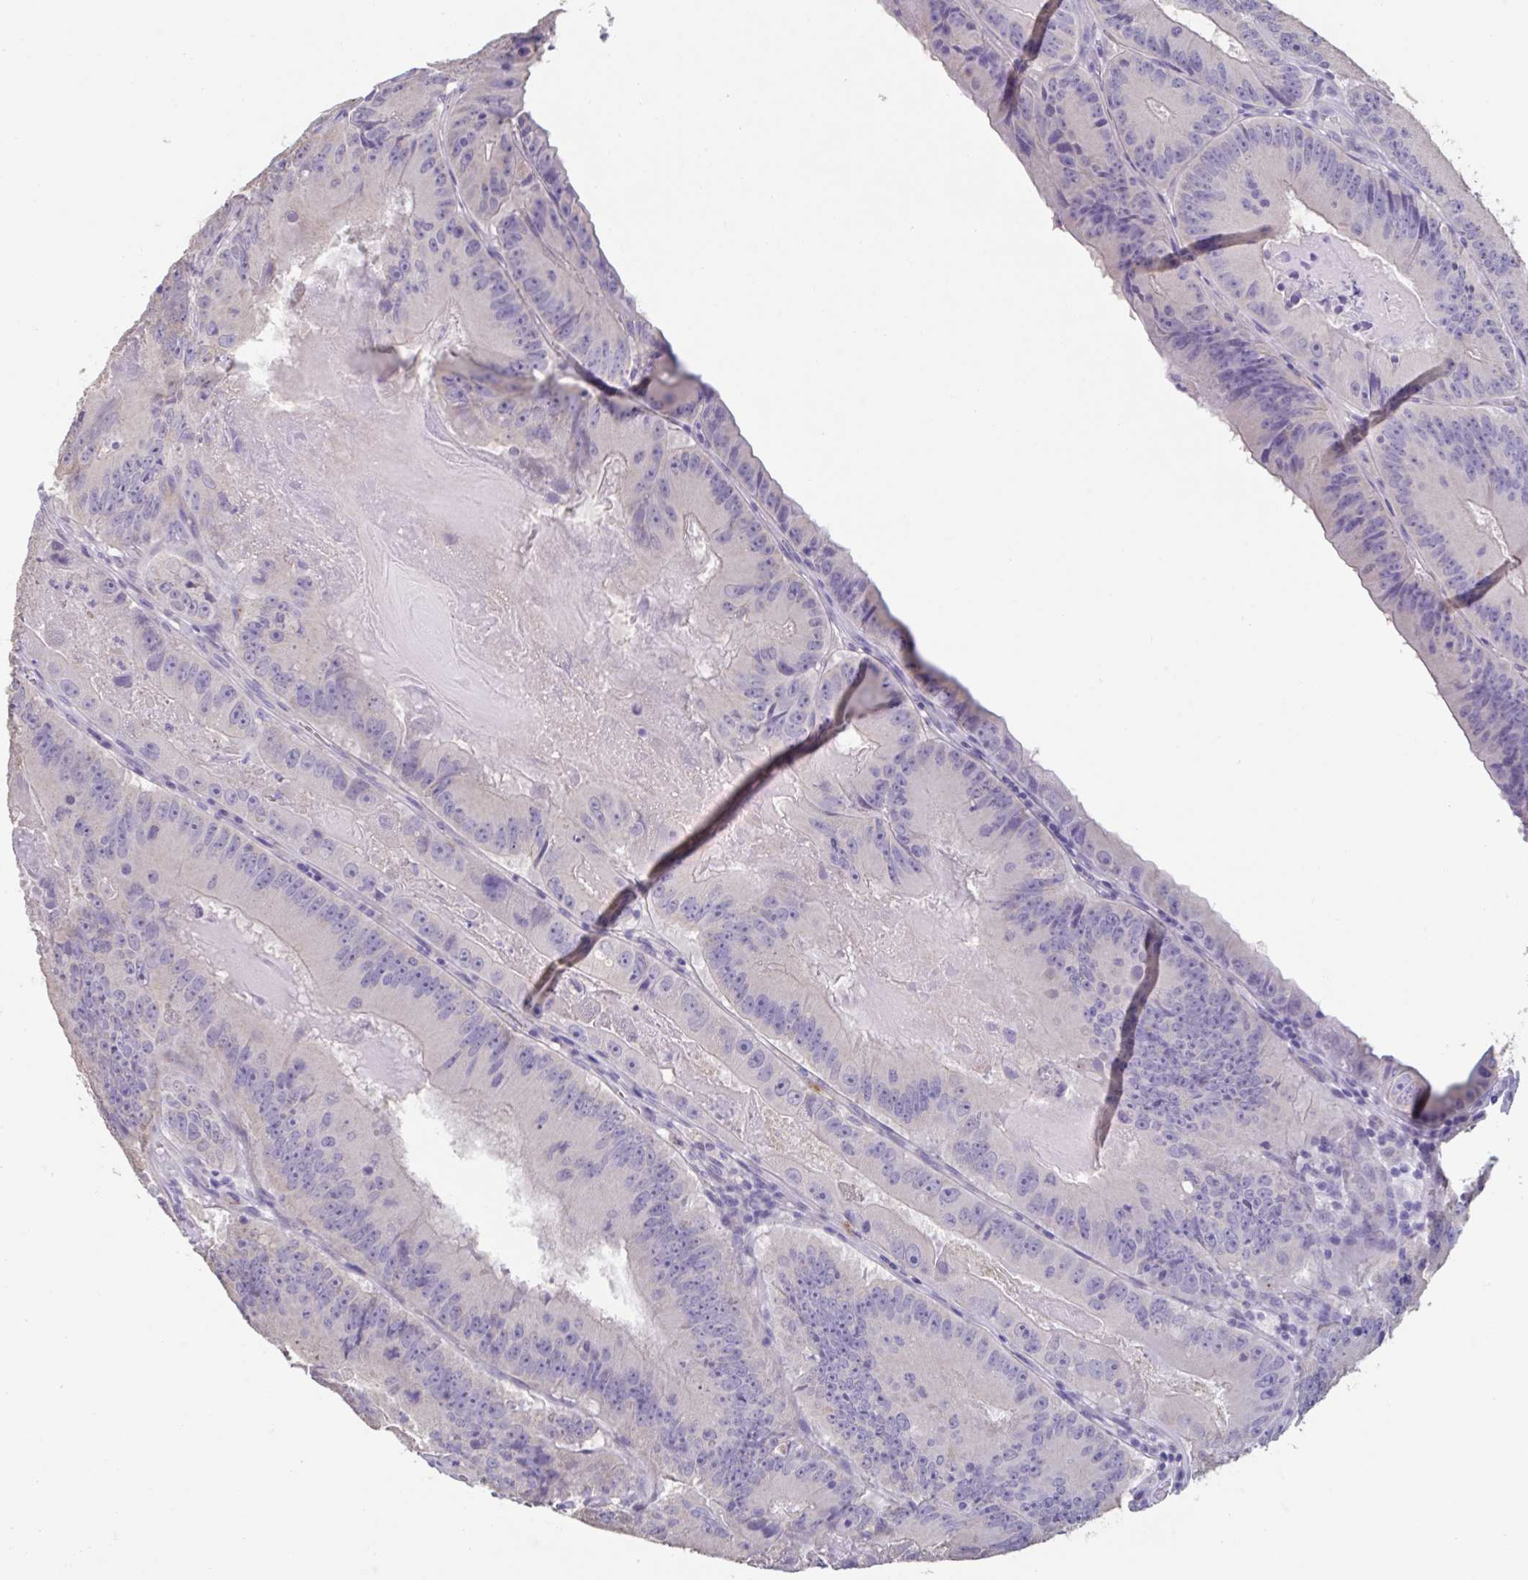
{"staining": {"intensity": "negative", "quantity": "none", "location": "none"}, "tissue": "colorectal cancer", "cell_type": "Tumor cells", "image_type": "cancer", "snomed": [{"axis": "morphology", "description": "Adenocarcinoma, NOS"}, {"axis": "topography", "description": "Colon"}], "caption": "Image shows no significant protein positivity in tumor cells of adenocarcinoma (colorectal). The staining was performed using DAB (3,3'-diaminobenzidine) to visualize the protein expression in brown, while the nuclei were stained in blue with hematoxylin (Magnification: 20x).", "gene": "GPR162", "patient": {"sex": "female", "age": 86}}